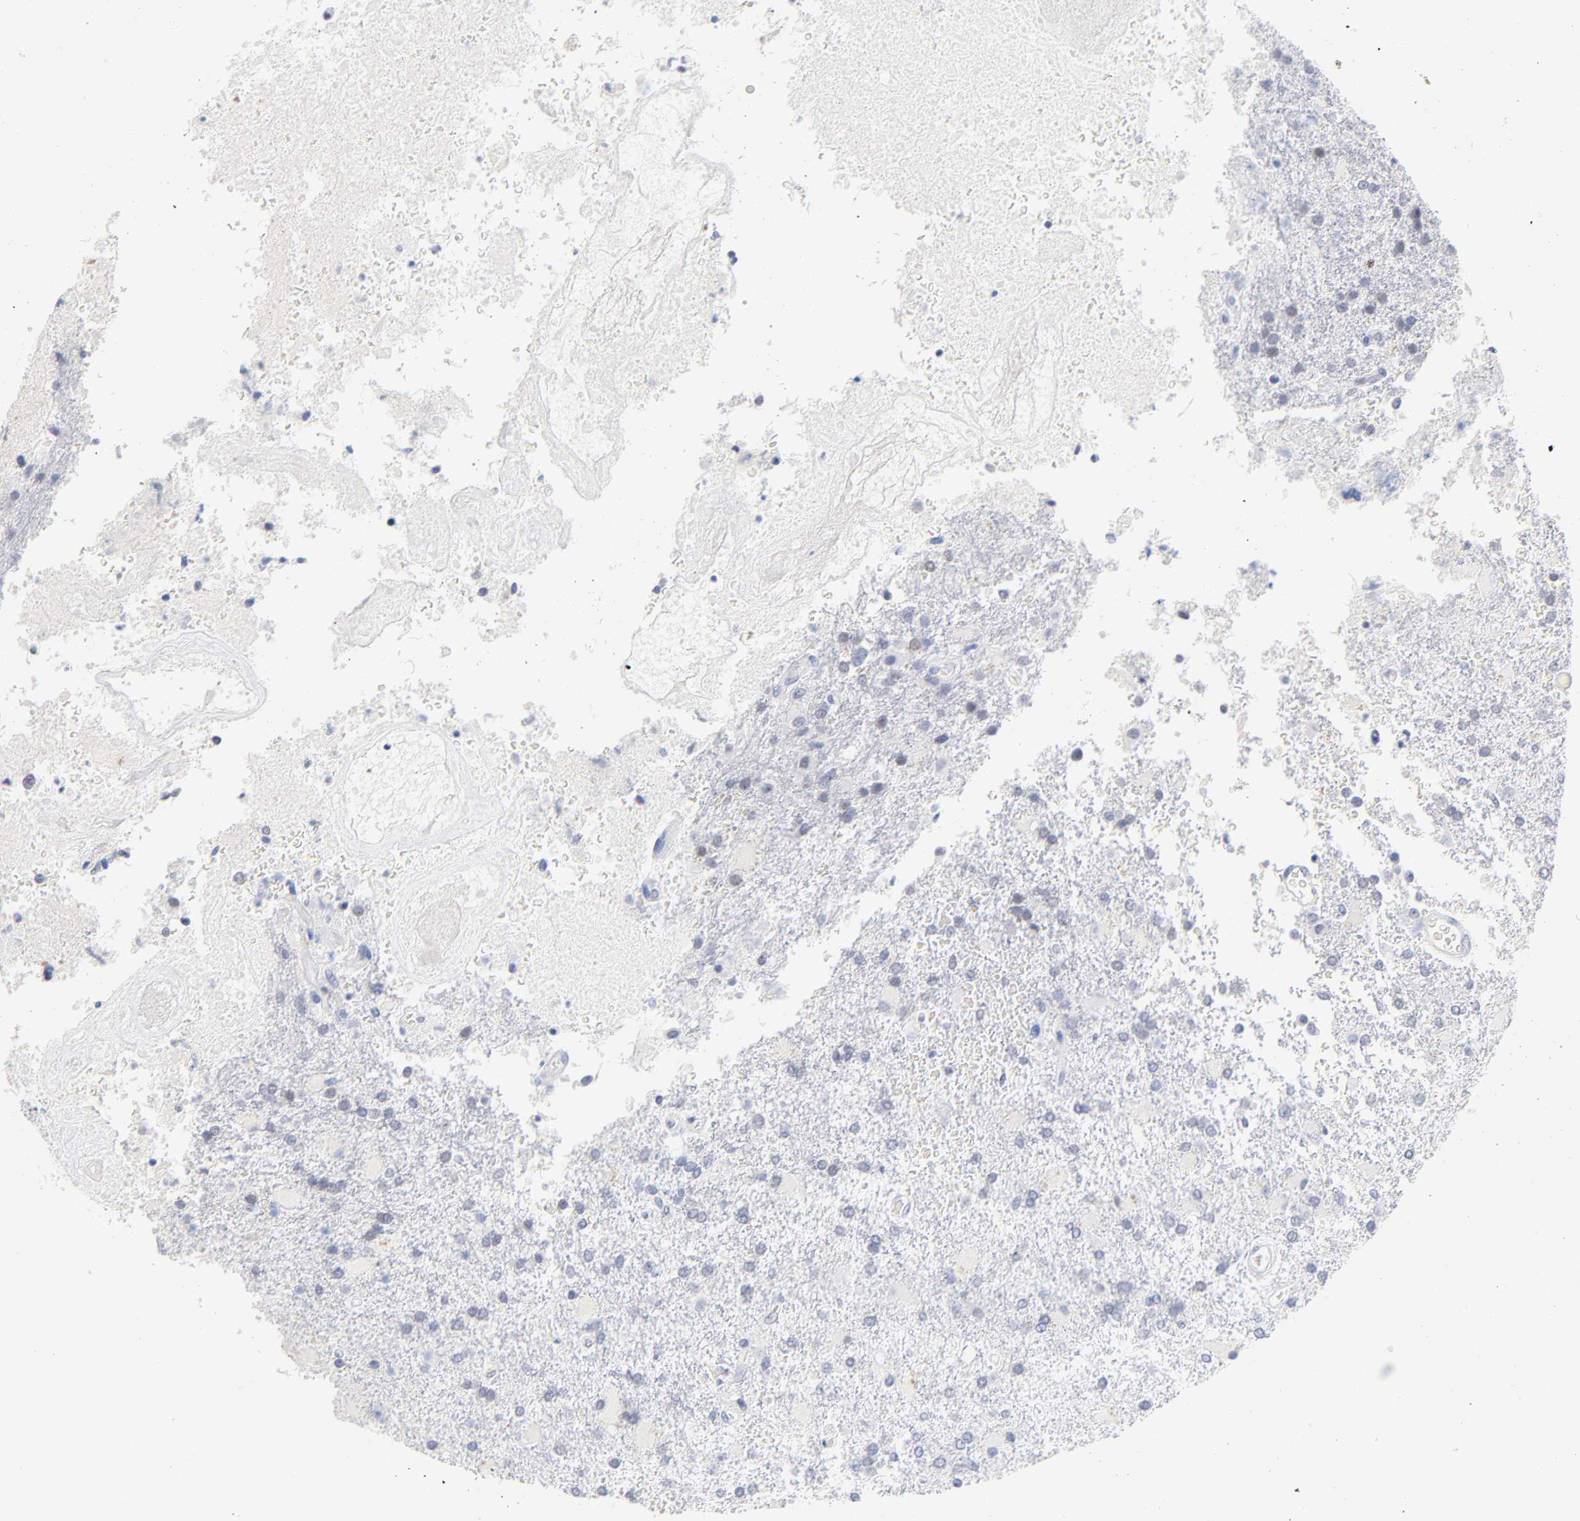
{"staining": {"intensity": "weak", "quantity": "<25%", "location": "nuclear"}, "tissue": "glioma", "cell_type": "Tumor cells", "image_type": "cancer", "snomed": [{"axis": "morphology", "description": "Glioma, malignant, High grade"}, {"axis": "topography", "description": "Cerebral cortex"}], "caption": "The histopathology image shows no staining of tumor cells in glioma.", "gene": "ORC2", "patient": {"sex": "male", "age": 79}}